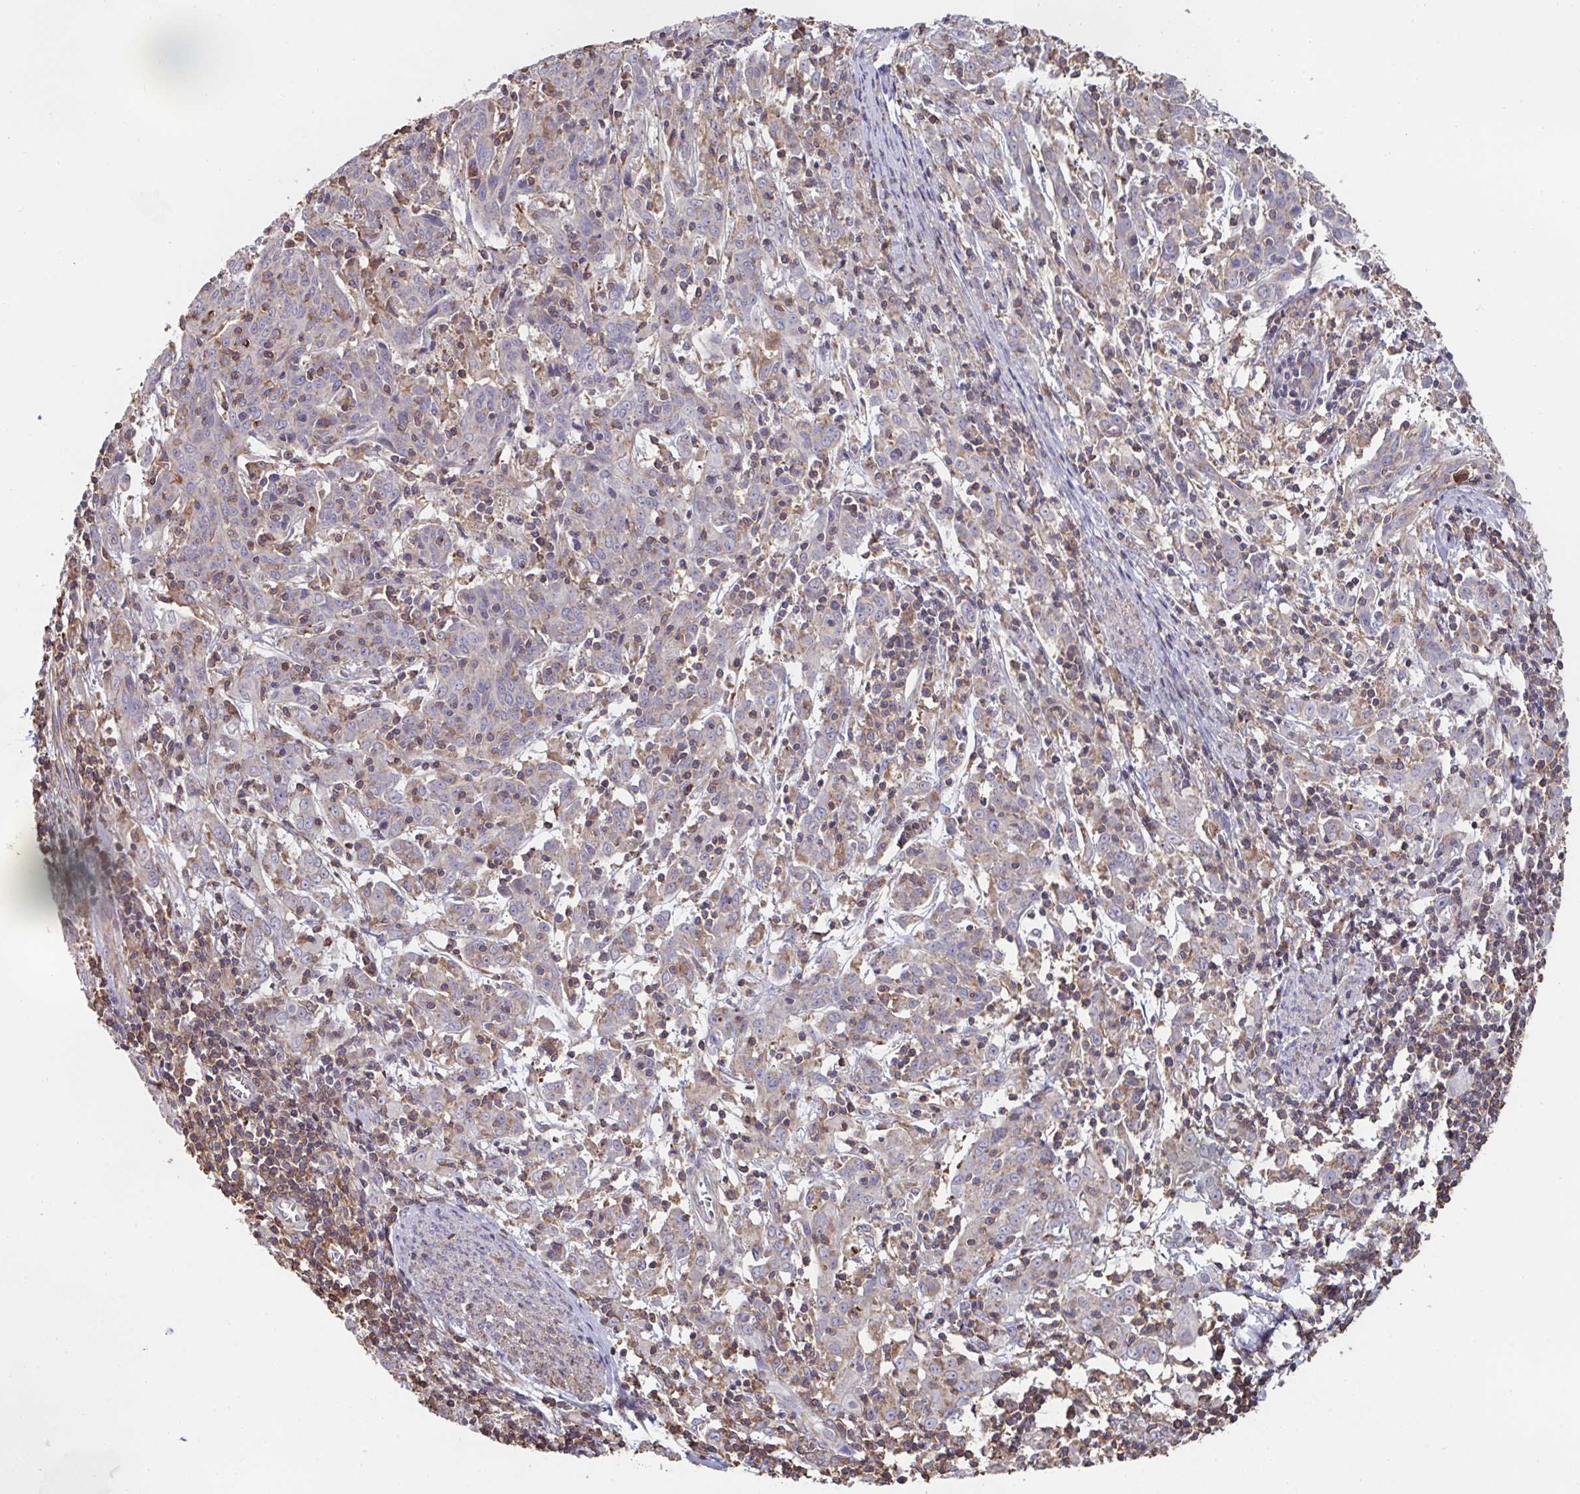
{"staining": {"intensity": "weak", "quantity": "25%-75%", "location": "cytoplasmic/membranous"}, "tissue": "cervical cancer", "cell_type": "Tumor cells", "image_type": "cancer", "snomed": [{"axis": "morphology", "description": "Squamous cell carcinoma, NOS"}, {"axis": "topography", "description": "Cervix"}], "caption": "Brown immunohistochemical staining in human cervical squamous cell carcinoma exhibits weak cytoplasmic/membranous staining in about 25%-75% of tumor cells.", "gene": "DZANK1", "patient": {"sex": "female", "age": 67}}